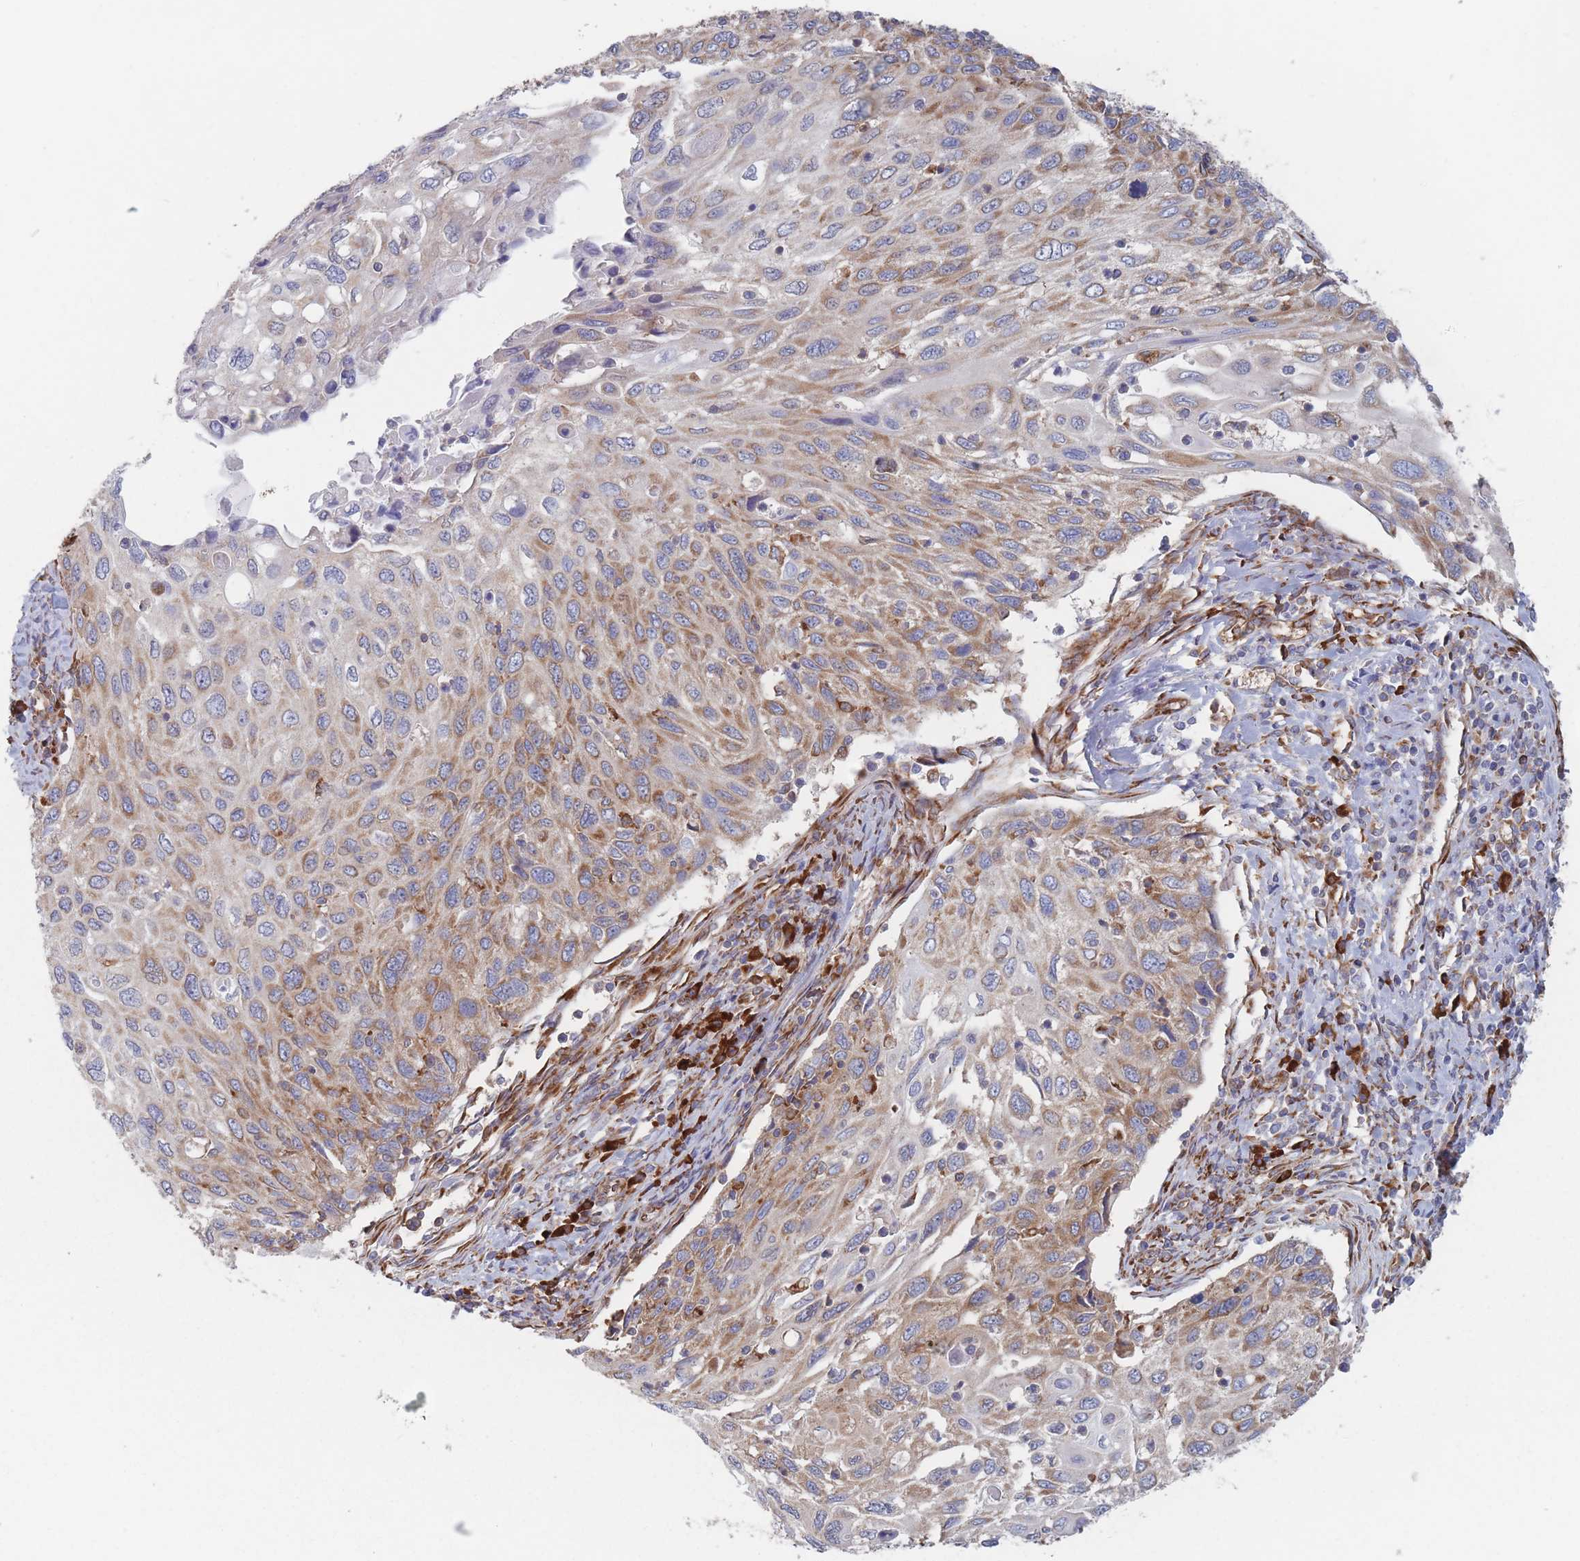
{"staining": {"intensity": "moderate", "quantity": ">75%", "location": "cytoplasmic/membranous"}, "tissue": "cervical cancer", "cell_type": "Tumor cells", "image_type": "cancer", "snomed": [{"axis": "morphology", "description": "Squamous cell carcinoma, NOS"}, {"axis": "topography", "description": "Cervix"}], "caption": "Immunohistochemical staining of cervical cancer reveals medium levels of moderate cytoplasmic/membranous protein staining in about >75% of tumor cells.", "gene": "EEF1B2", "patient": {"sex": "female", "age": 70}}